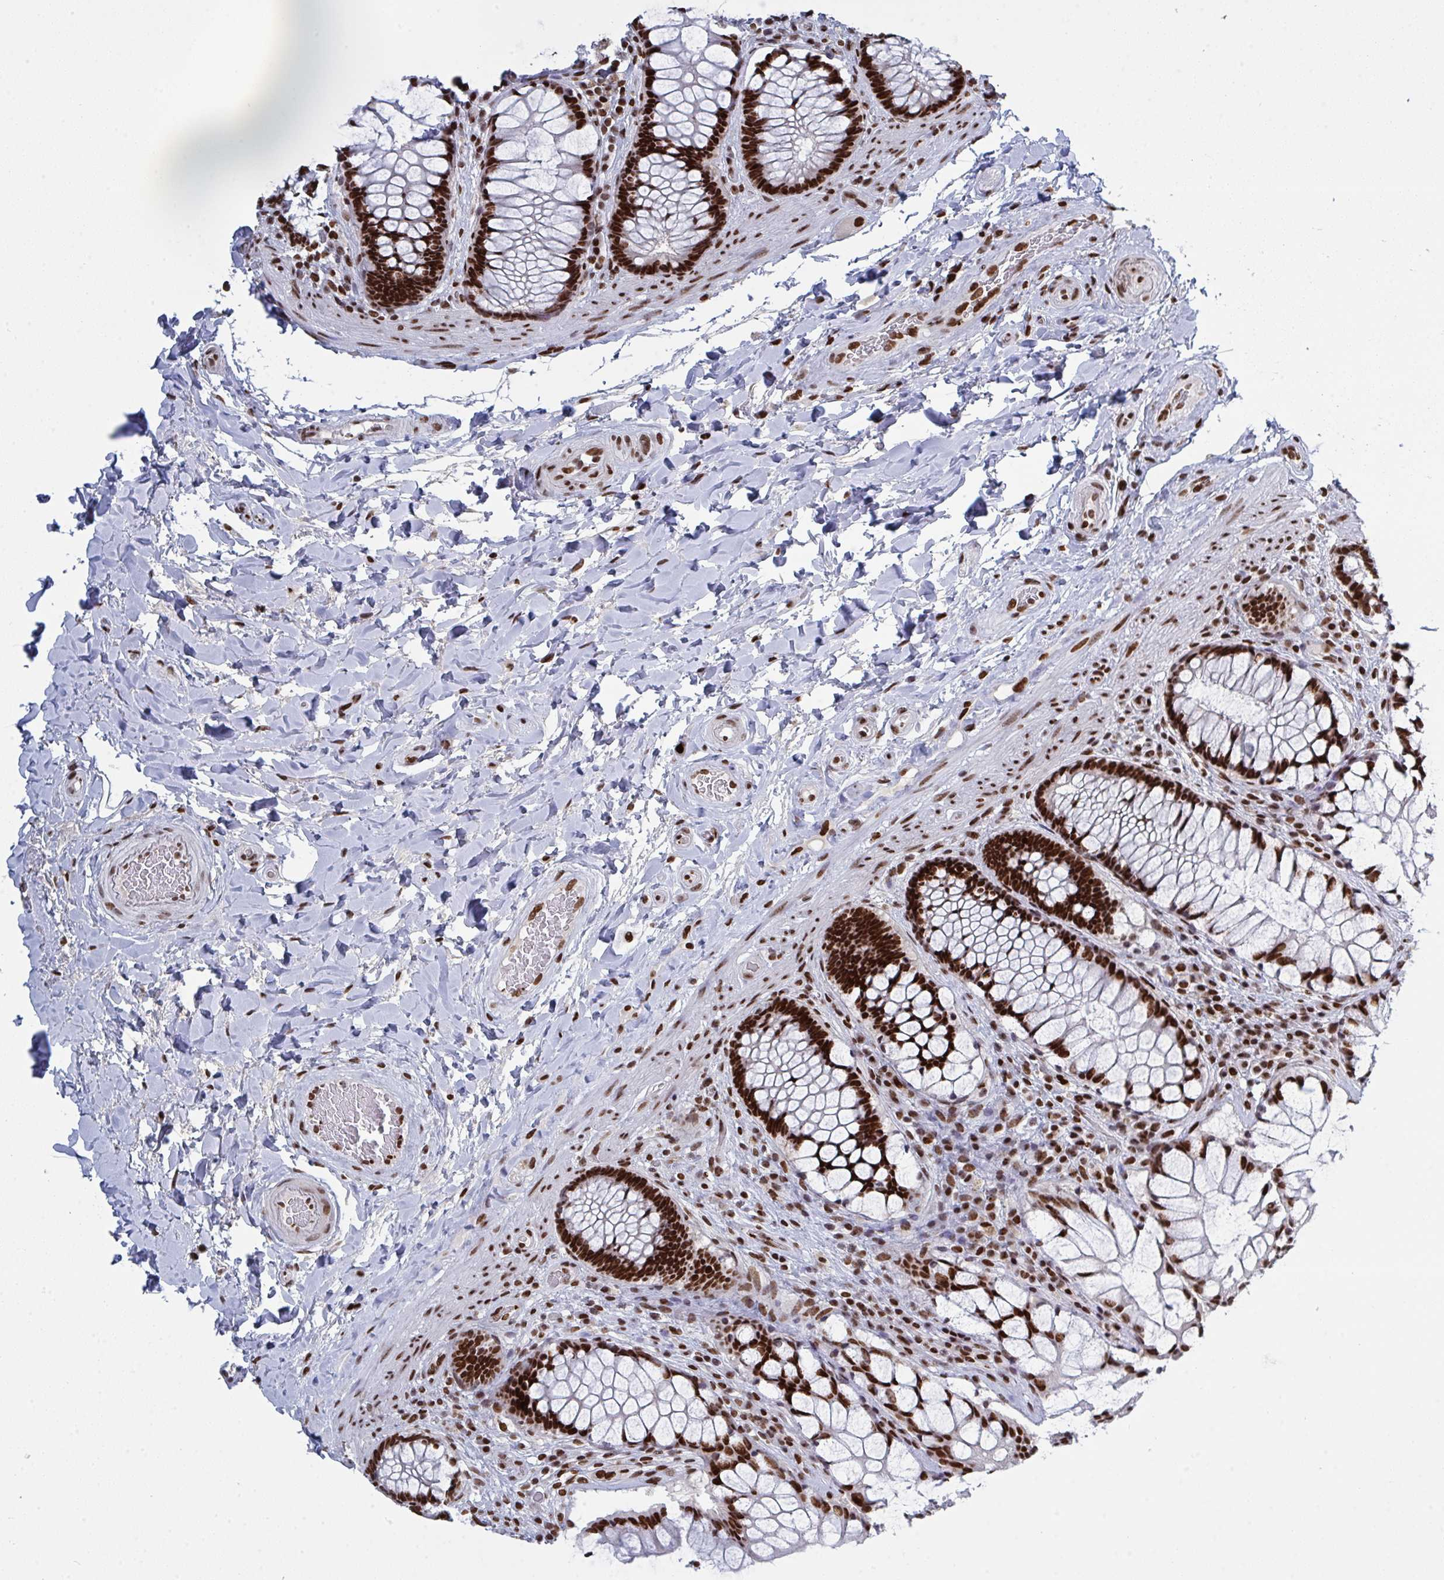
{"staining": {"intensity": "strong", "quantity": ">75%", "location": "nuclear"}, "tissue": "rectum", "cell_type": "Glandular cells", "image_type": "normal", "snomed": [{"axis": "morphology", "description": "Normal tissue, NOS"}, {"axis": "topography", "description": "Rectum"}], "caption": "This is an image of IHC staining of unremarkable rectum, which shows strong positivity in the nuclear of glandular cells.", "gene": "ZNF607", "patient": {"sex": "female", "age": 58}}